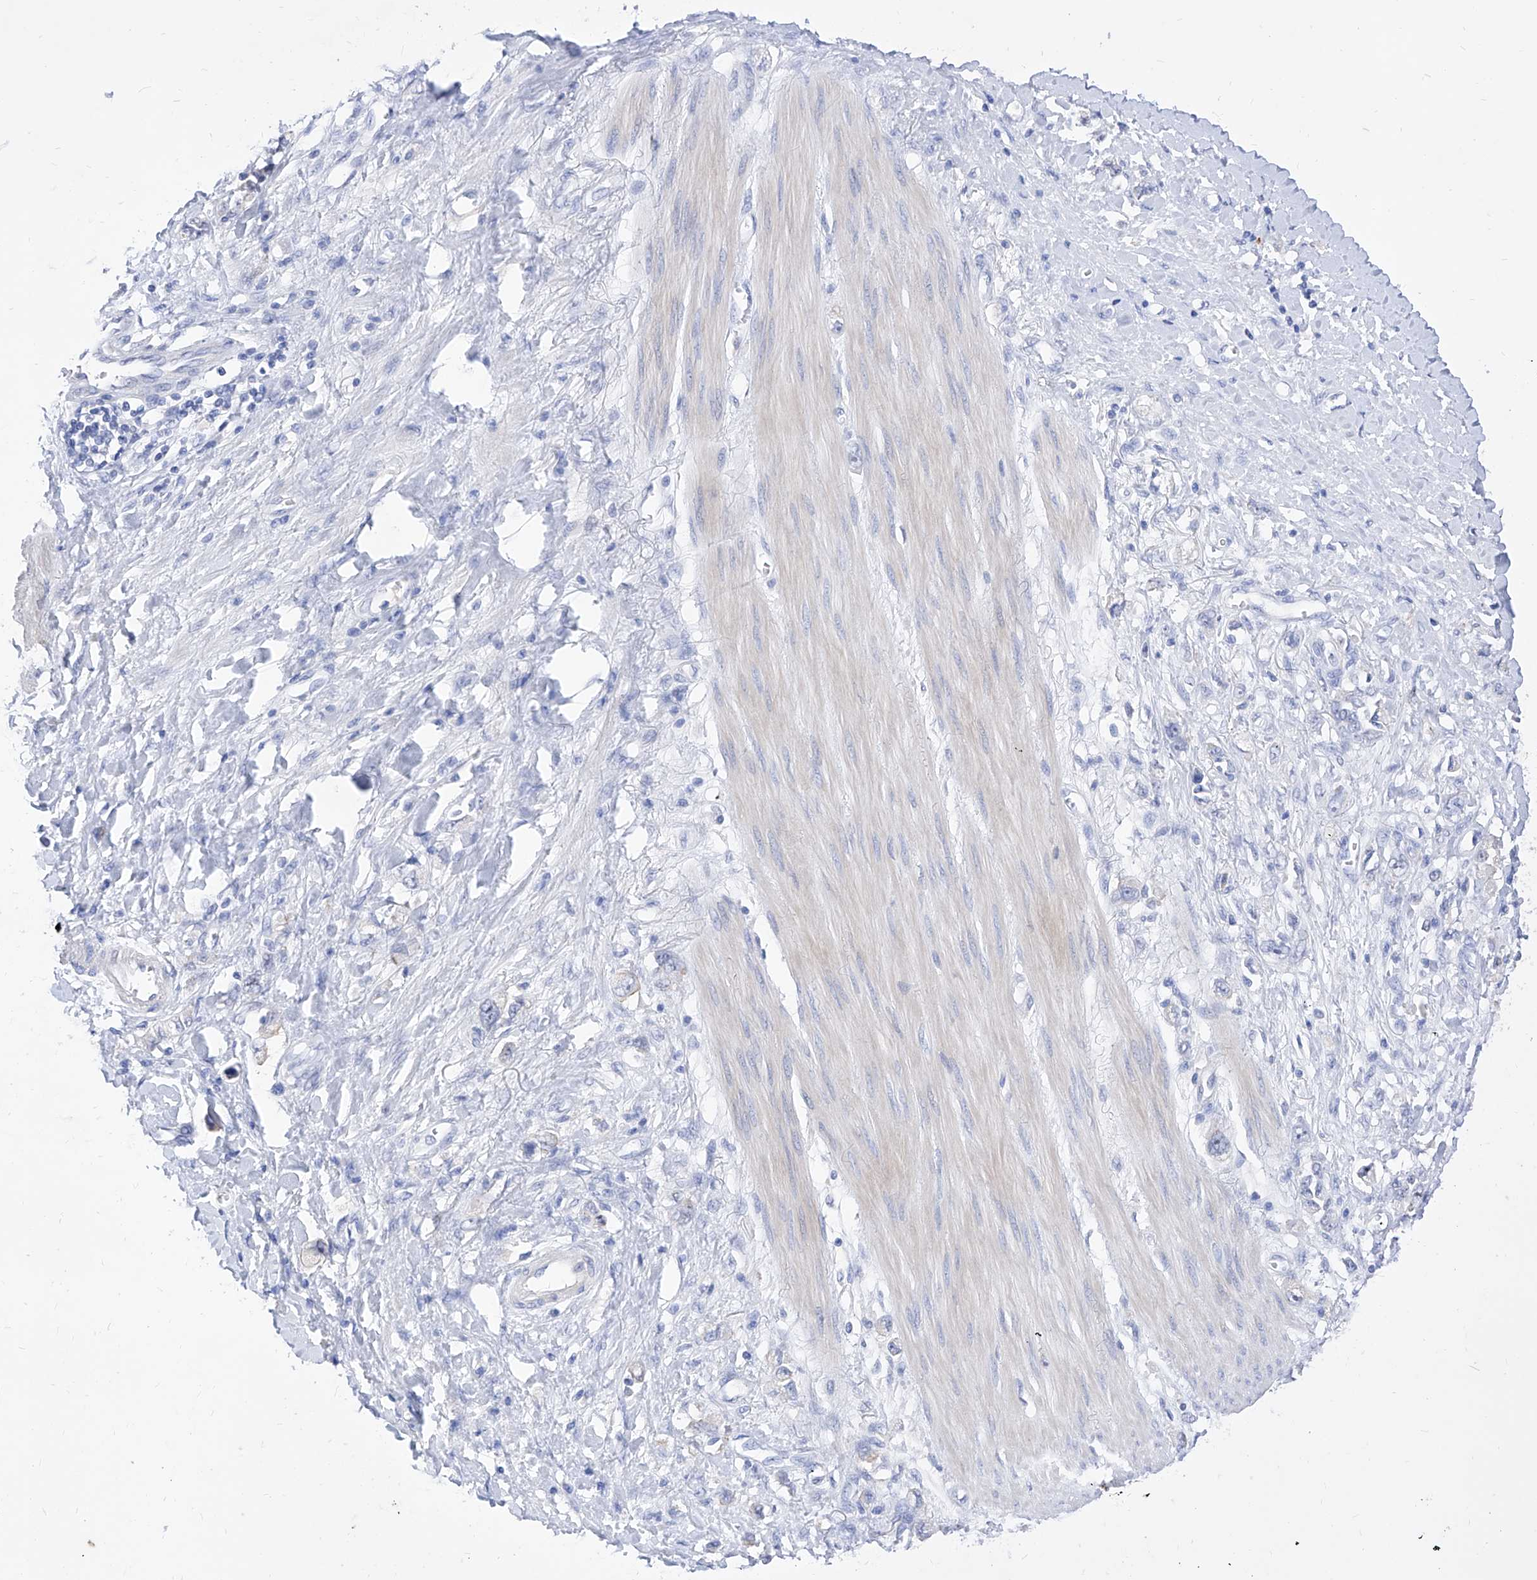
{"staining": {"intensity": "negative", "quantity": "none", "location": "none"}, "tissue": "stomach cancer", "cell_type": "Tumor cells", "image_type": "cancer", "snomed": [{"axis": "morphology", "description": "Adenocarcinoma, NOS"}, {"axis": "topography", "description": "Stomach"}], "caption": "Image shows no significant protein staining in tumor cells of stomach cancer.", "gene": "VAX1", "patient": {"sex": "female", "age": 76}}